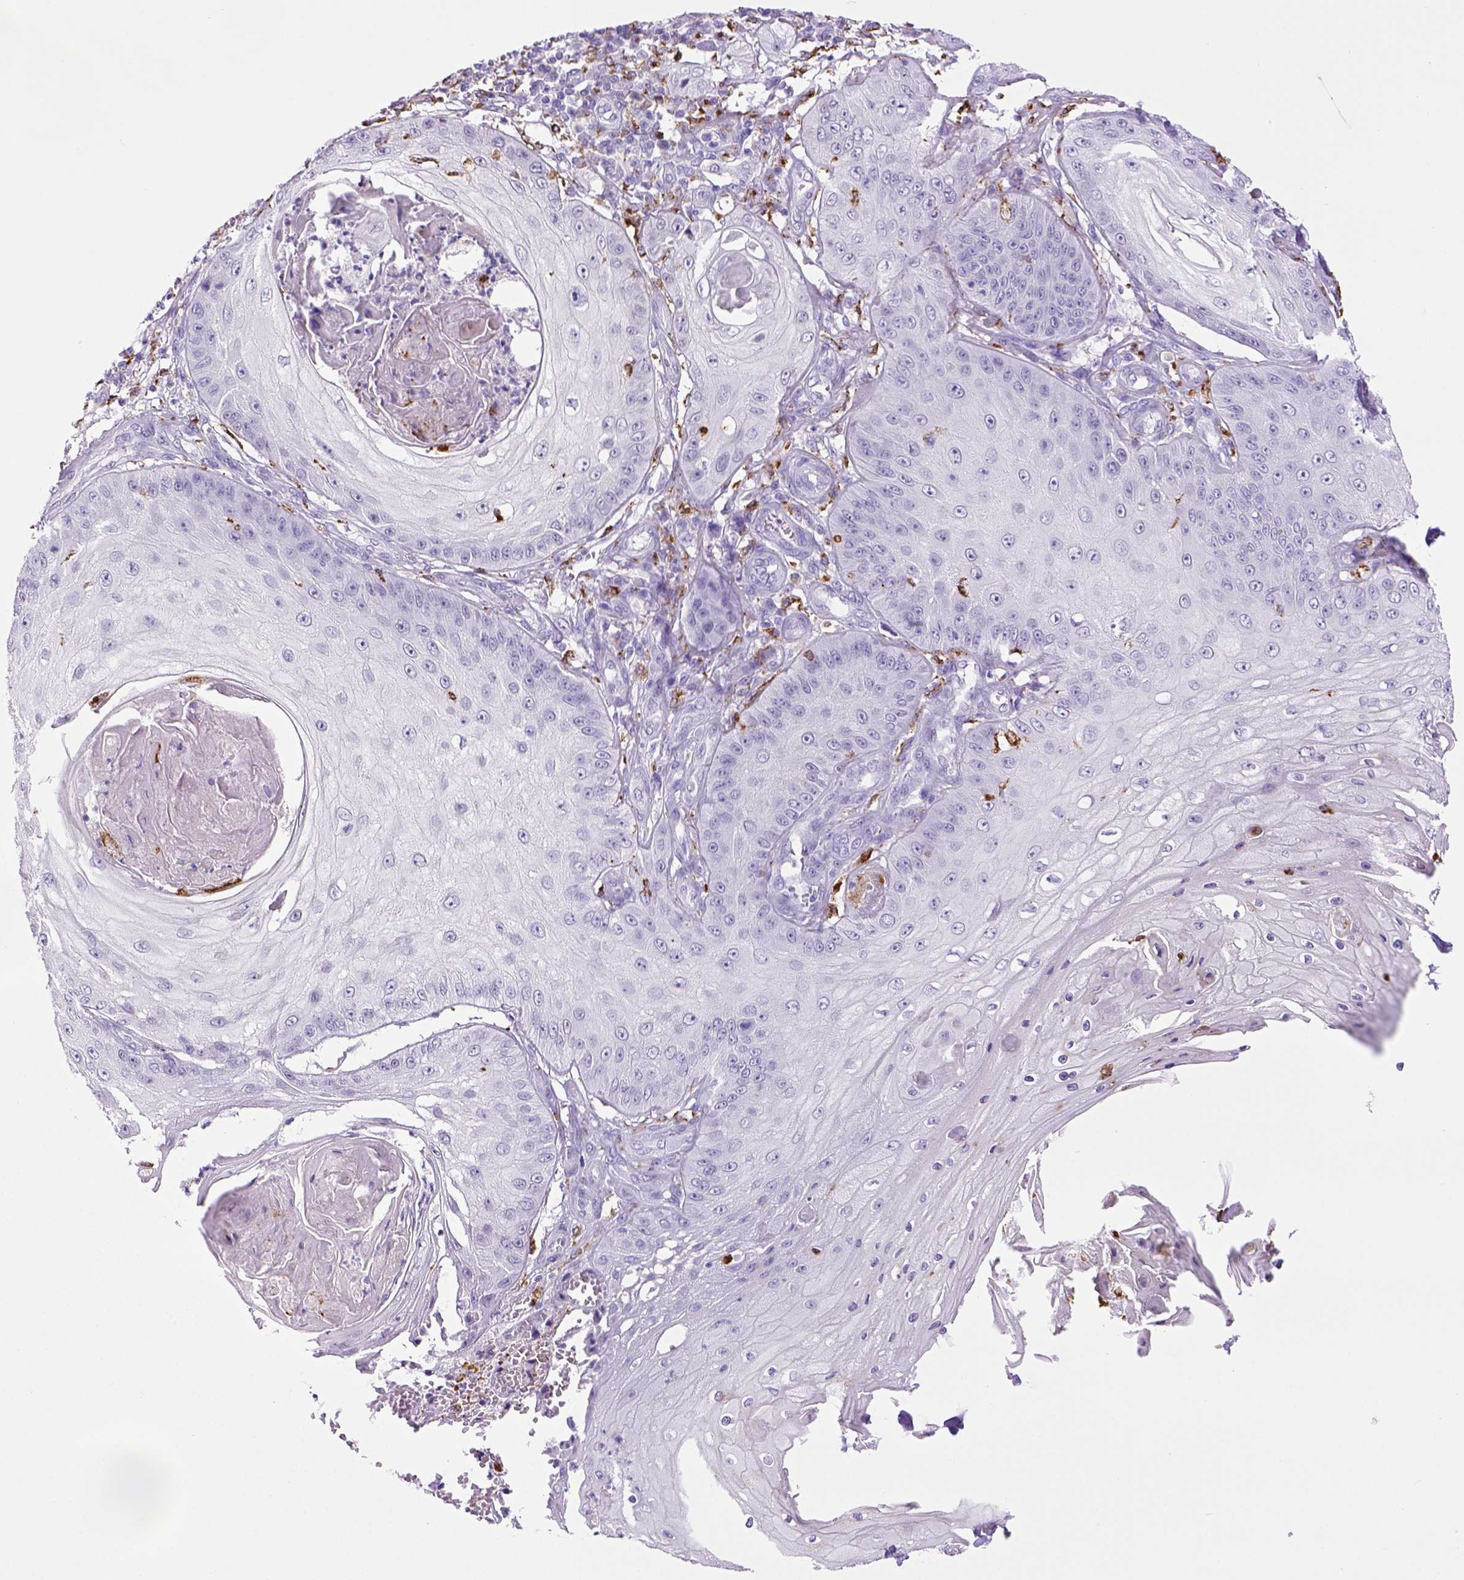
{"staining": {"intensity": "negative", "quantity": "none", "location": "none"}, "tissue": "skin cancer", "cell_type": "Tumor cells", "image_type": "cancer", "snomed": [{"axis": "morphology", "description": "Squamous cell carcinoma, NOS"}, {"axis": "topography", "description": "Skin"}], "caption": "Photomicrograph shows no significant protein staining in tumor cells of skin cancer.", "gene": "CD68", "patient": {"sex": "male", "age": 70}}